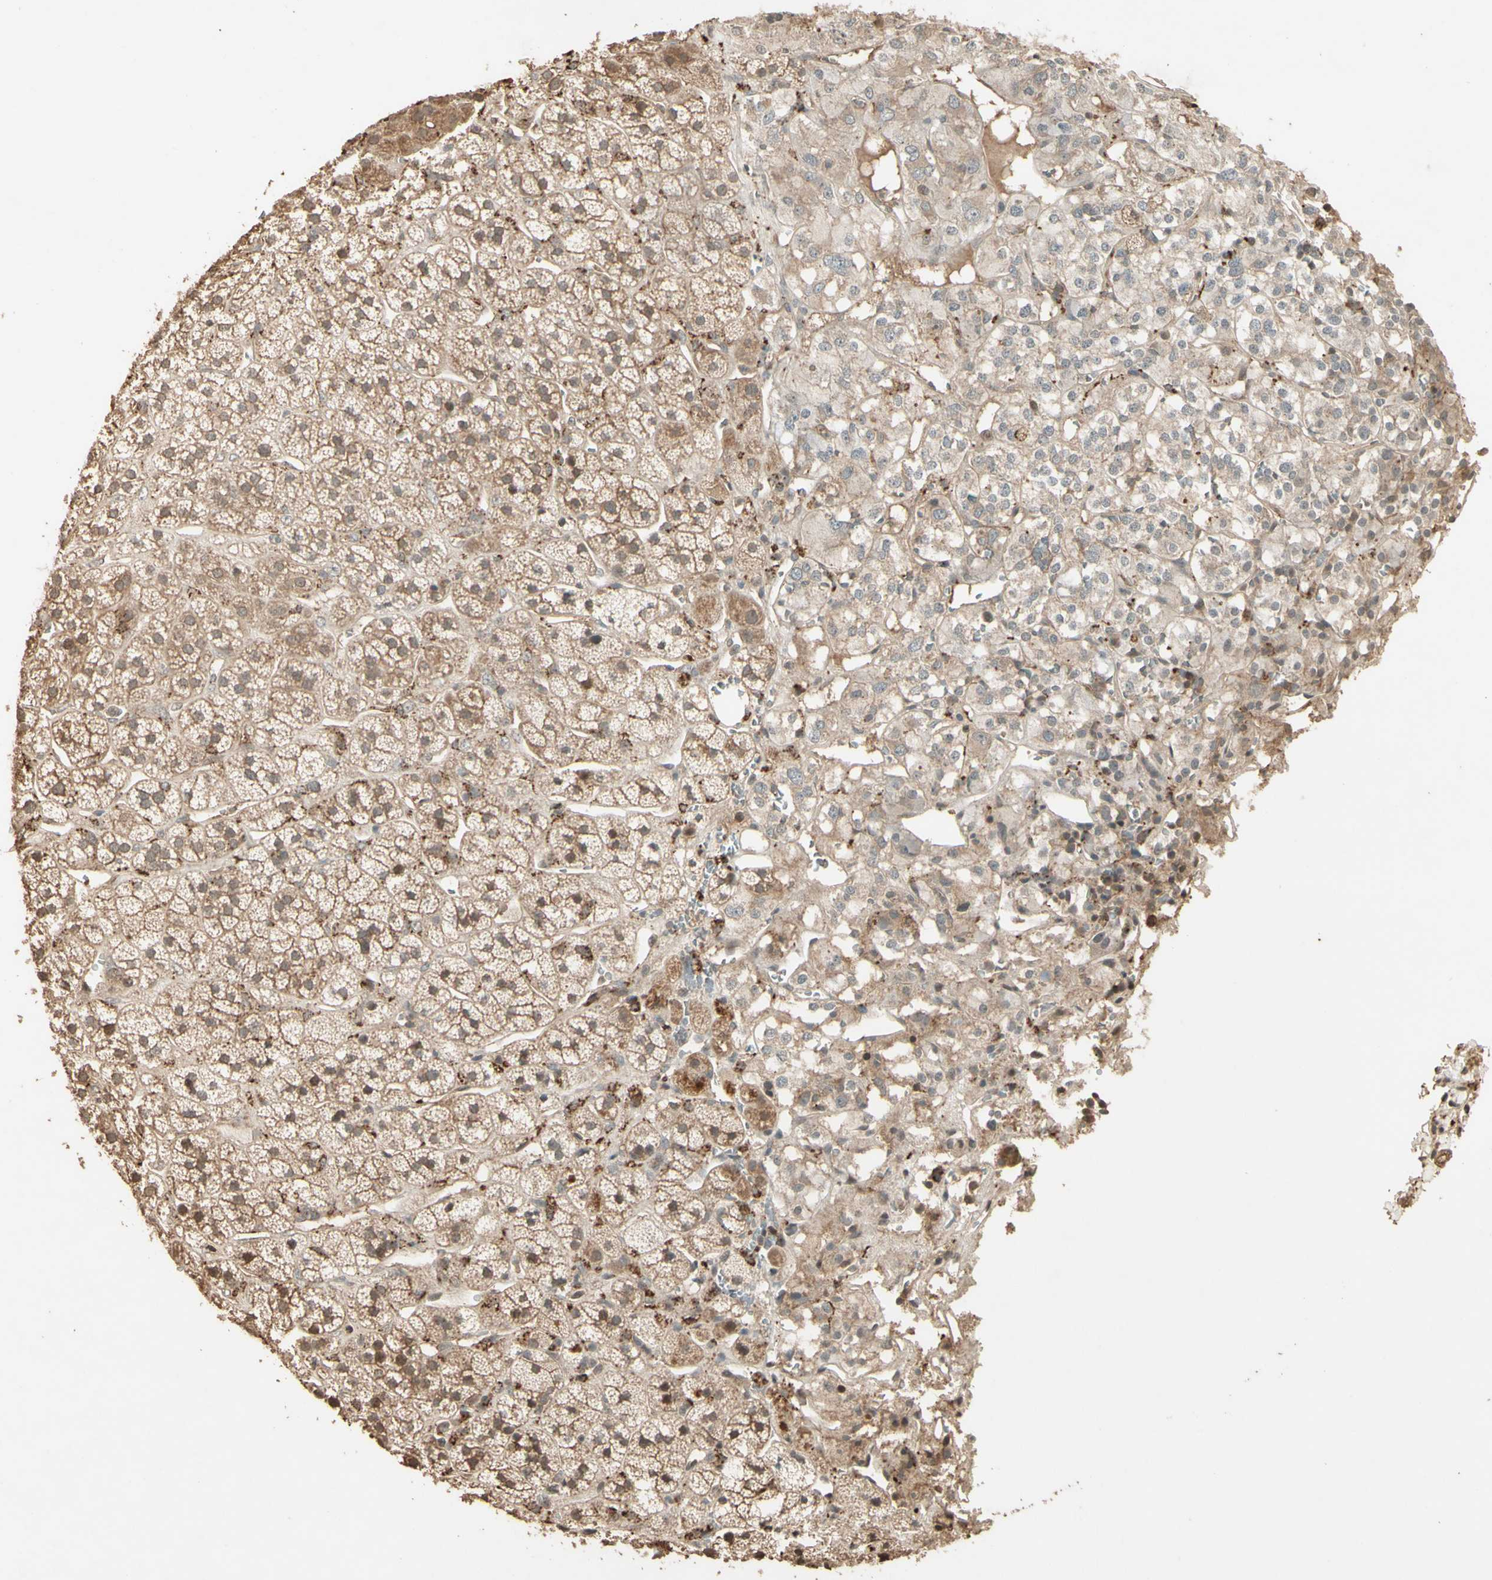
{"staining": {"intensity": "moderate", "quantity": ">75%", "location": "cytoplasmic/membranous"}, "tissue": "adrenal gland", "cell_type": "Glandular cells", "image_type": "normal", "snomed": [{"axis": "morphology", "description": "Normal tissue, NOS"}, {"axis": "topography", "description": "Adrenal gland"}], "caption": "Human adrenal gland stained for a protein (brown) exhibits moderate cytoplasmic/membranous positive expression in about >75% of glandular cells.", "gene": "SMAD9", "patient": {"sex": "male", "age": 56}}